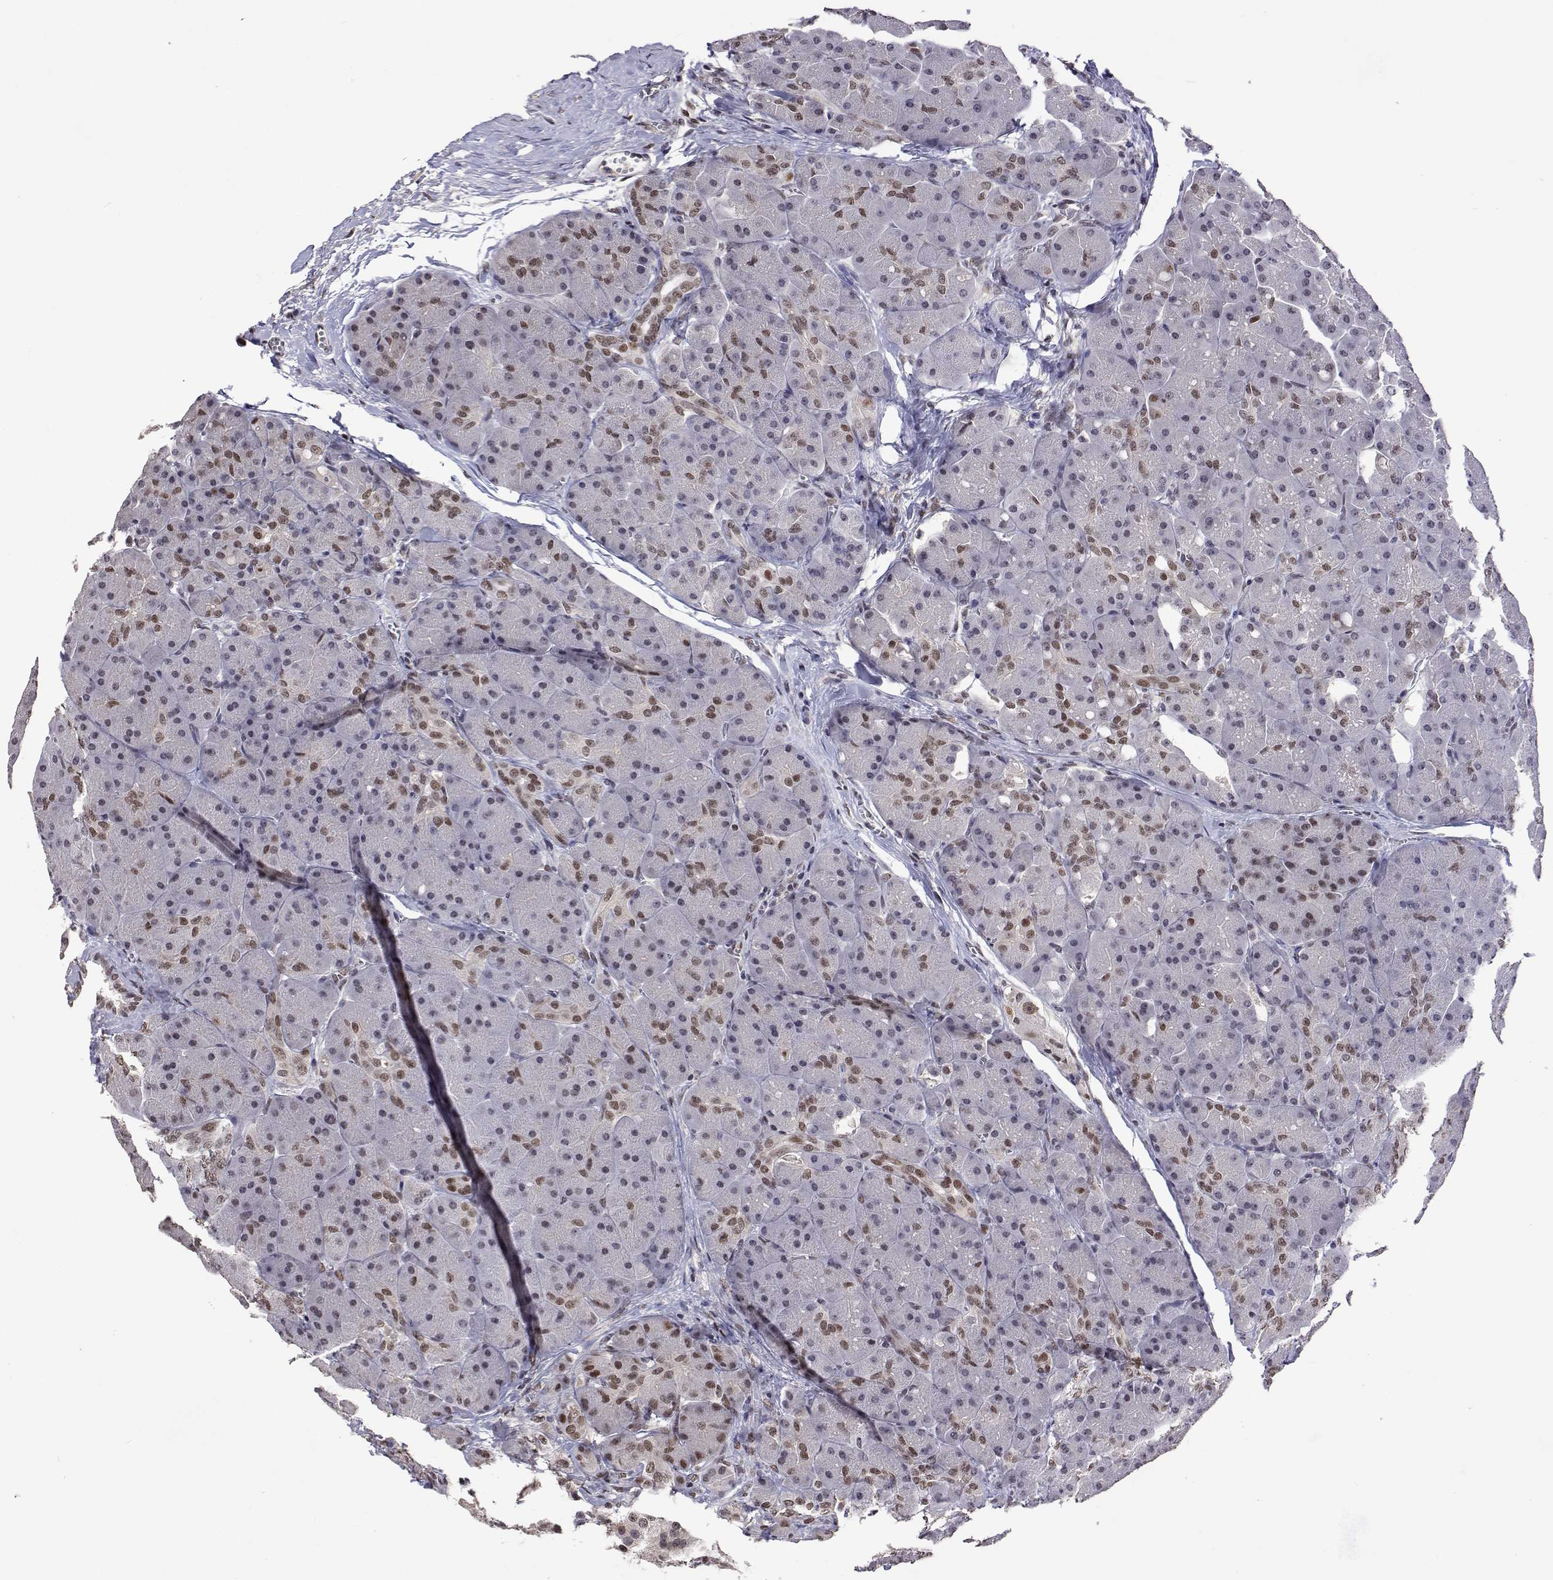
{"staining": {"intensity": "moderate", "quantity": "25%-75%", "location": "nuclear"}, "tissue": "pancreas", "cell_type": "Exocrine glandular cells", "image_type": "normal", "snomed": [{"axis": "morphology", "description": "Normal tissue, NOS"}, {"axis": "topography", "description": "Pancreas"}], "caption": "The histopathology image exhibits immunohistochemical staining of normal pancreas. There is moderate nuclear staining is seen in about 25%-75% of exocrine glandular cells.", "gene": "HNRNPA0", "patient": {"sex": "male", "age": 55}}